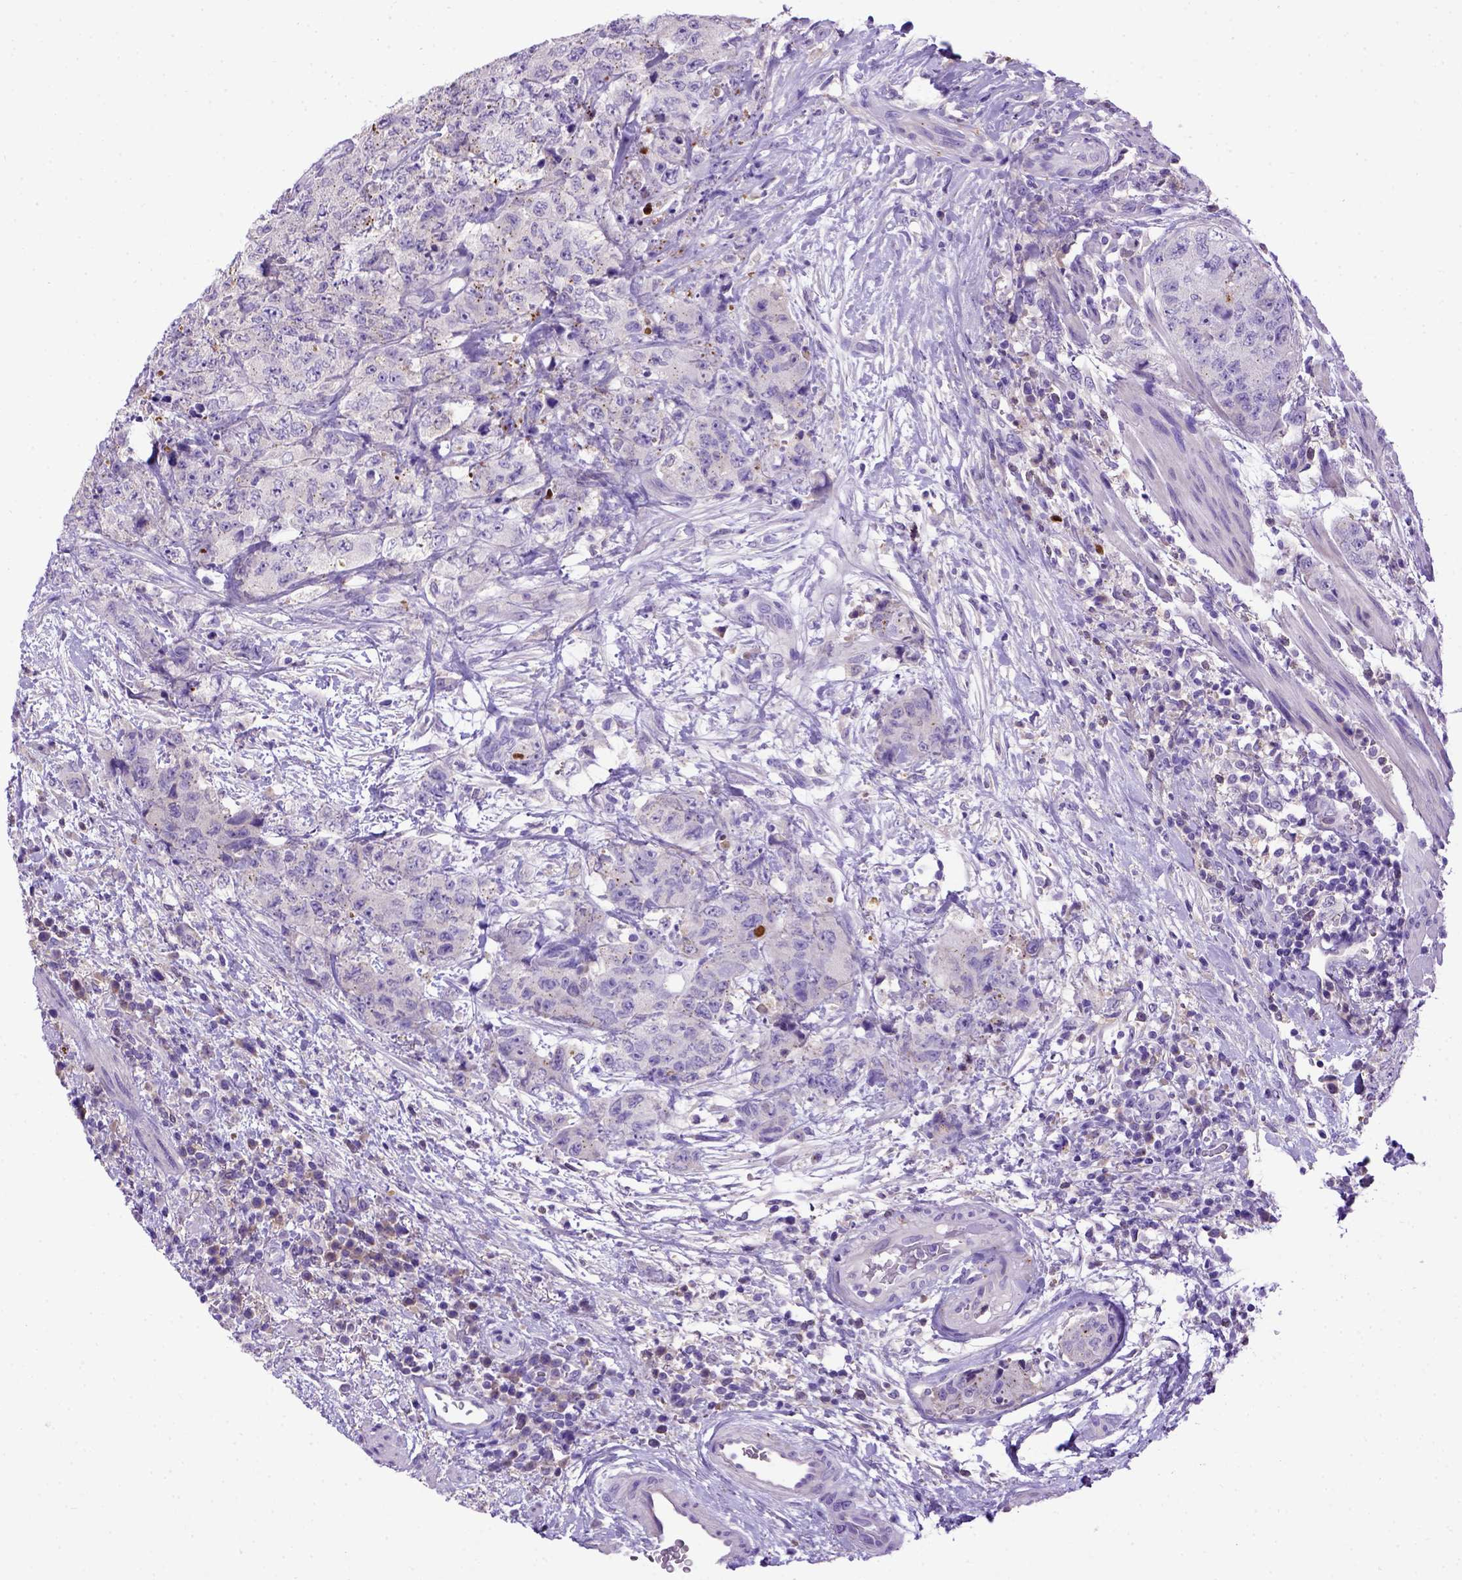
{"staining": {"intensity": "negative", "quantity": "none", "location": "none"}, "tissue": "urothelial cancer", "cell_type": "Tumor cells", "image_type": "cancer", "snomed": [{"axis": "morphology", "description": "Urothelial carcinoma, High grade"}, {"axis": "topography", "description": "Urinary bladder"}], "caption": "This photomicrograph is of urothelial carcinoma (high-grade) stained with IHC to label a protein in brown with the nuclei are counter-stained blue. There is no expression in tumor cells.", "gene": "ADAM12", "patient": {"sex": "female", "age": 78}}